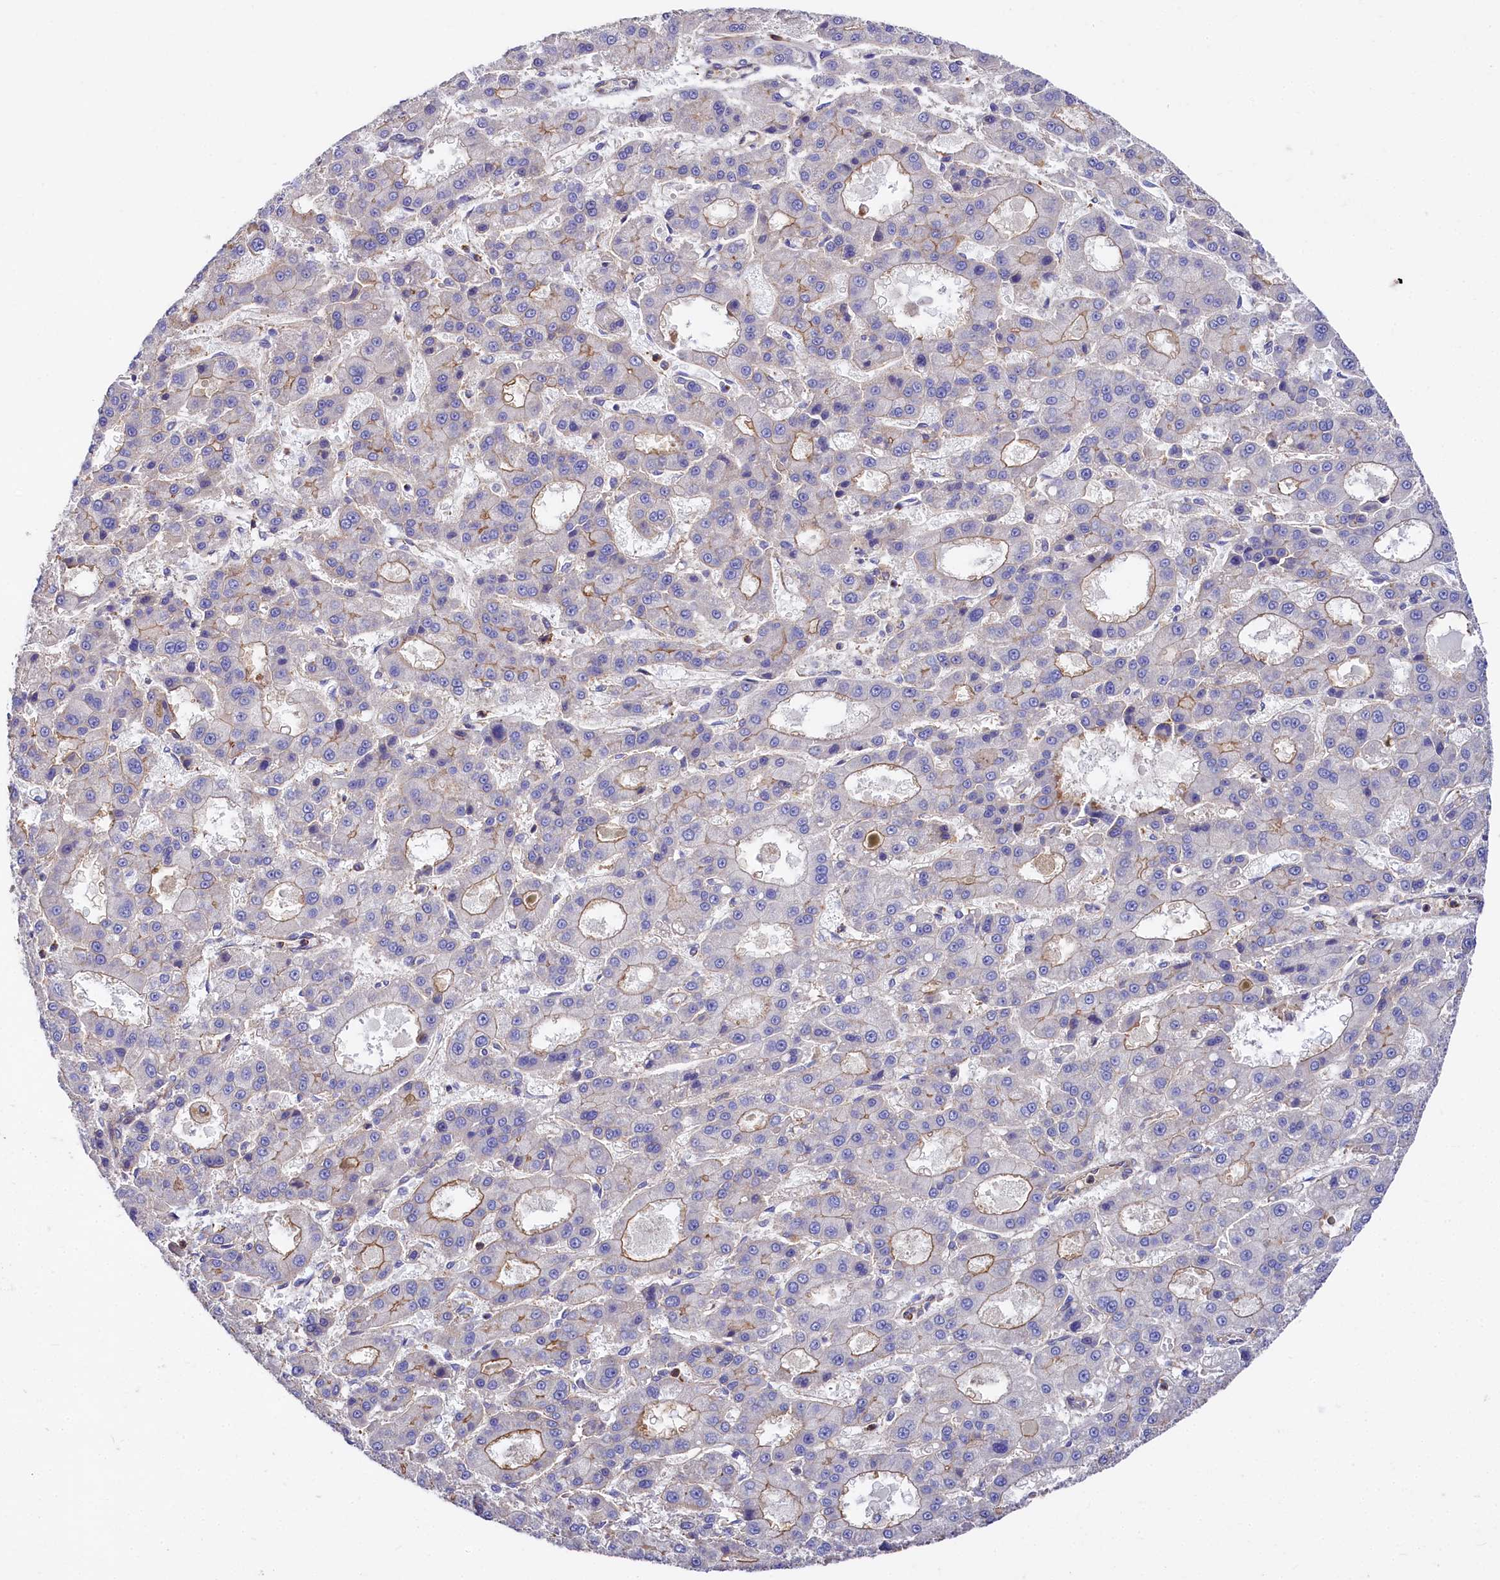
{"staining": {"intensity": "moderate", "quantity": "<25%", "location": "cytoplasmic/membranous"}, "tissue": "liver cancer", "cell_type": "Tumor cells", "image_type": "cancer", "snomed": [{"axis": "morphology", "description": "Carcinoma, Hepatocellular, NOS"}, {"axis": "topography", "description": "Liver"}], "caption": "A low amount of moderate cytoplasmic/membranous positivity is appreciated in approximately <25% of tumor cells in liver cancer (hepatocellular carcinoma) tissue.", "gene": "FCHSD2", "patient": {"sex": "male", "age": 70}}